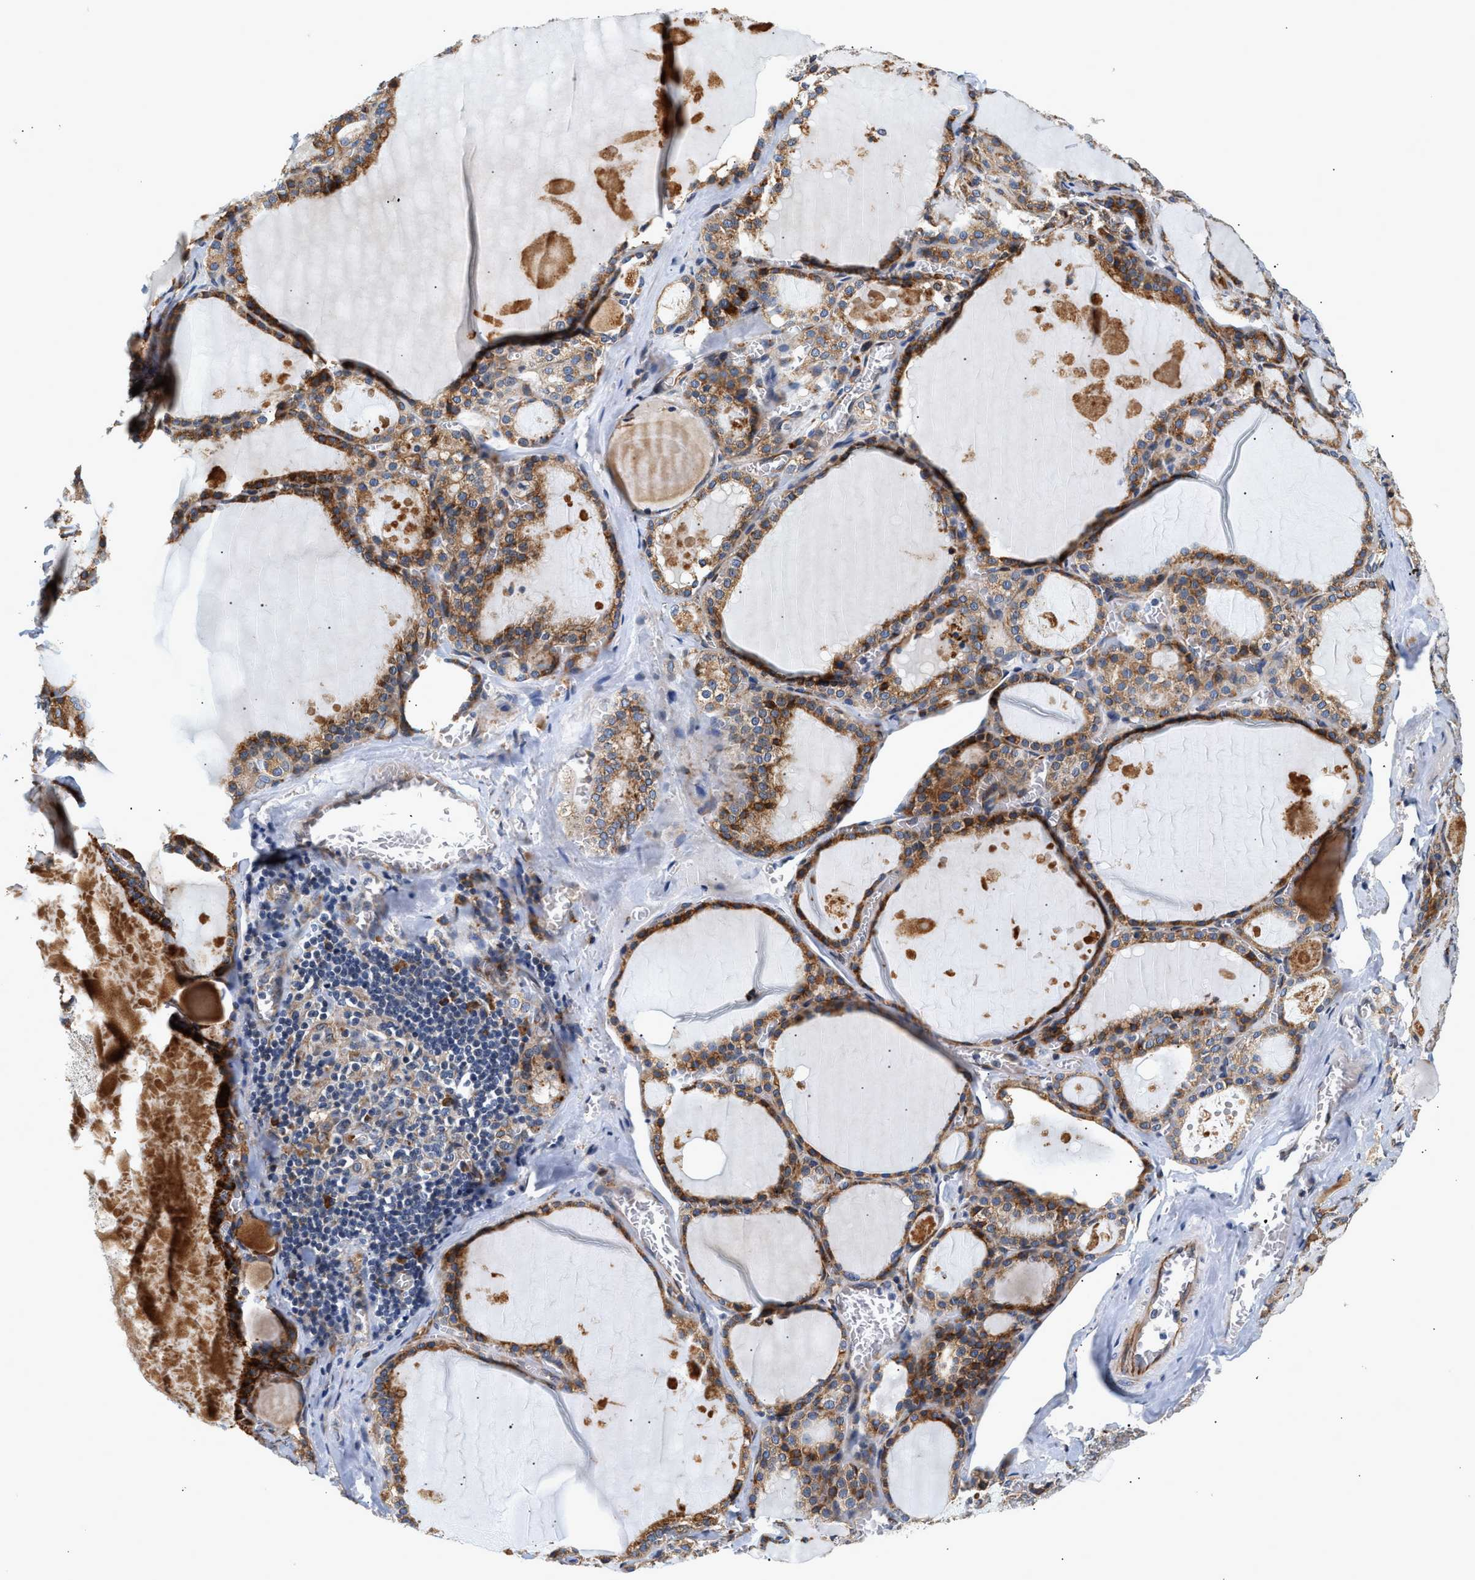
{"staining": {"intensity": "strong", "quantity": ">75%", "location": "cytoplasmic/membranous"}, "tissue": "thyroid gland", "cell_type": "Glandular cells", "image_type": "normal", "snomed": [{"axis": "morphology", "description": "Normal tissue, NOS"}, {"axis": "topography", "description": "Thyroid gland"}], "caption": "Approximately >75% of glandular cells in normal human thyroid gland demonstrate strong cytoplasmic/membranous protein expression as visualized by brown immunohistochemical staining.", "gene": "IFT74", "patient": {"sex": "male", "age": 56}}